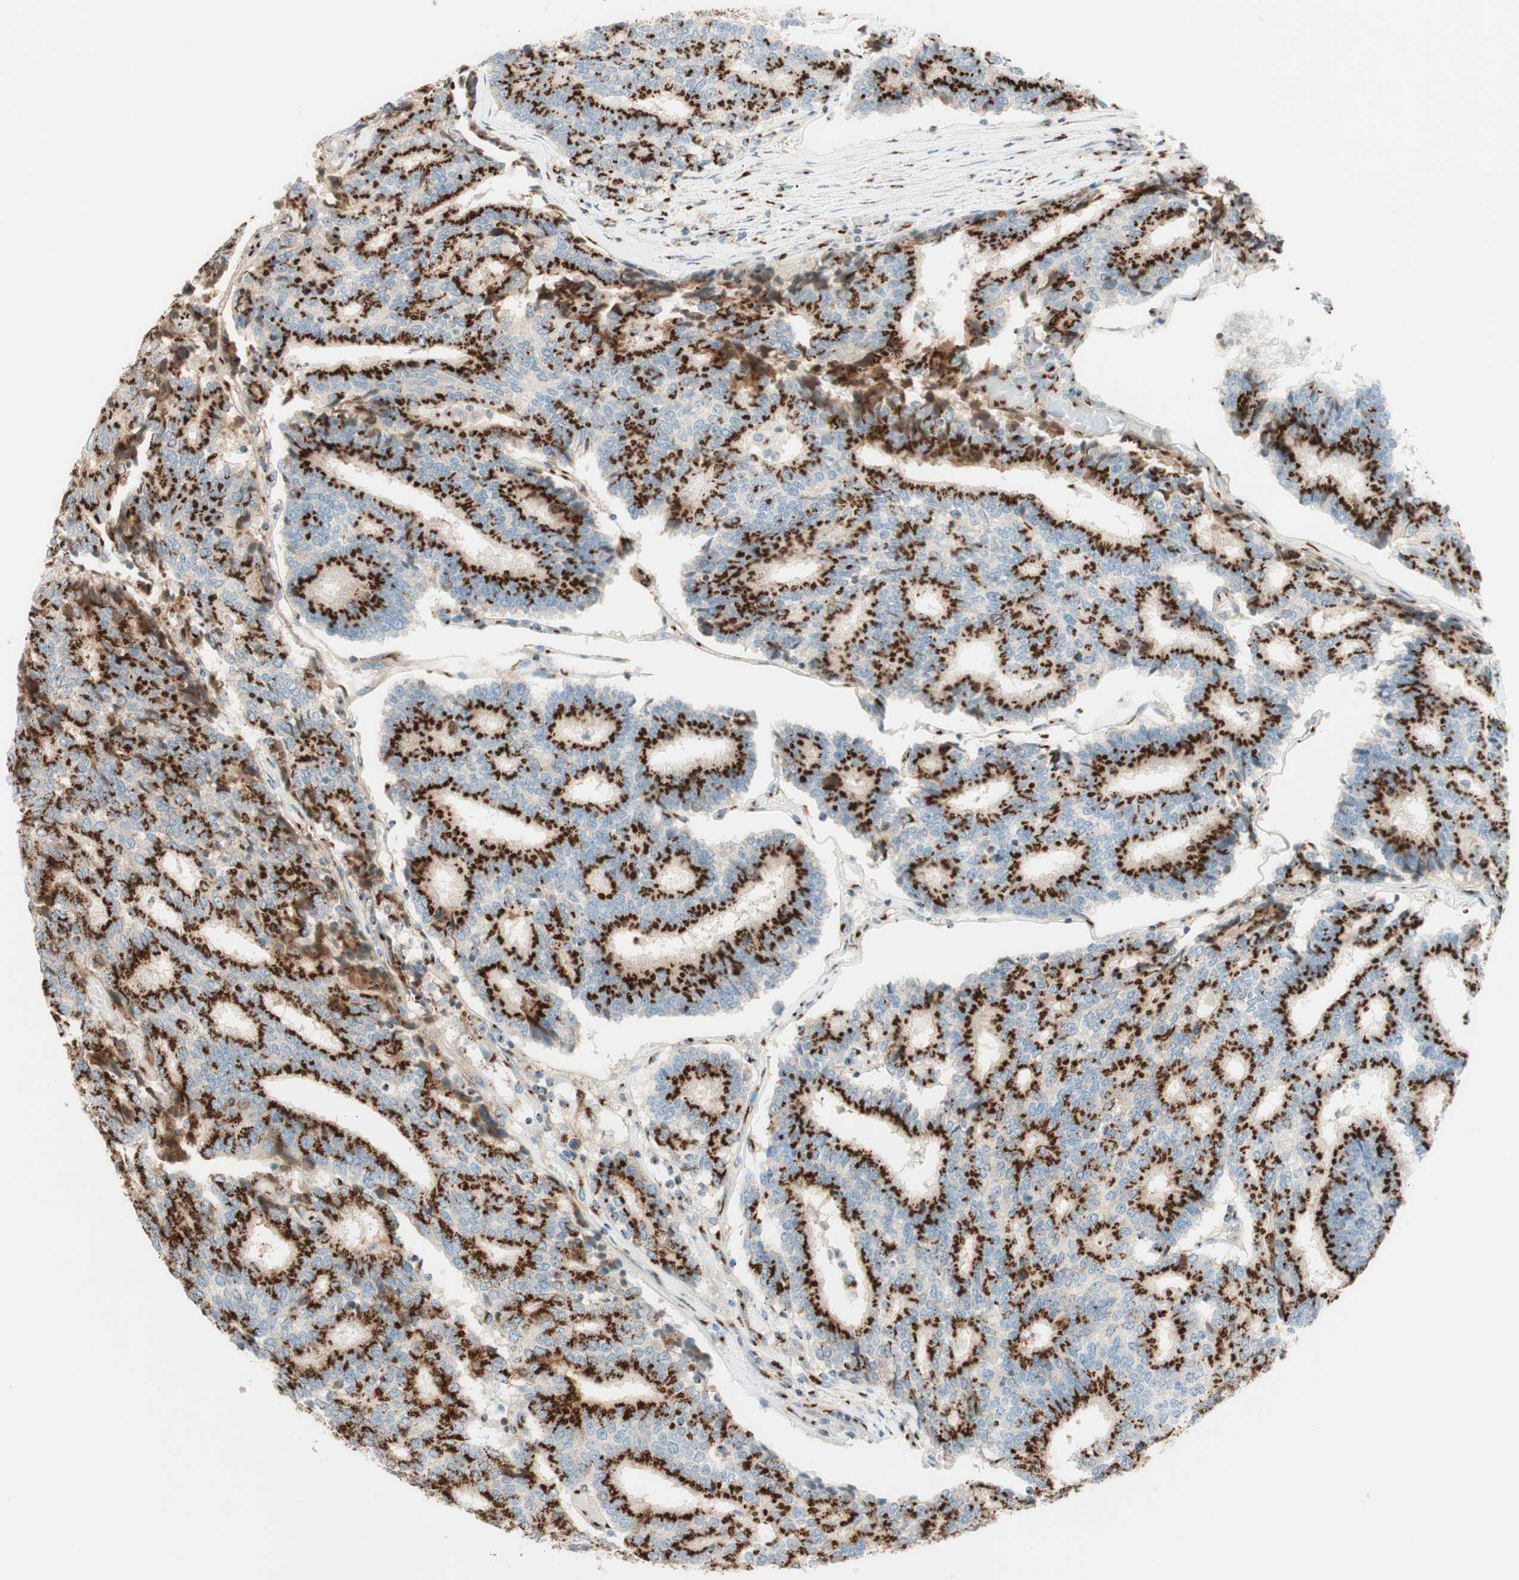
{"staining": {"intensity": "strong", "quantity": ">75%", "location": "cytoplasmic/membranous"}, "tissue": "prostate cancer", "cell_type": "Tumor cells", "image_type": "cancer", "snomed": [{"axis": "morphology", "description": "Normal tissue, NOS"}, {"axis": "morphology", "description": "Adenocarcinoma, High grade"}, {"axis": "topography", "description": "Prostate"}, {"axis": "topography", "description": "Seminal veicle"}], "caption": "Prostate cancer tissue reveals strong cytoplasmic/membranous staining in approximately >75% of tumor cells, visualized by immunohistochemistry.", "gene": "GOLGB1", "patient": {"sex": "male", "age": 55}}